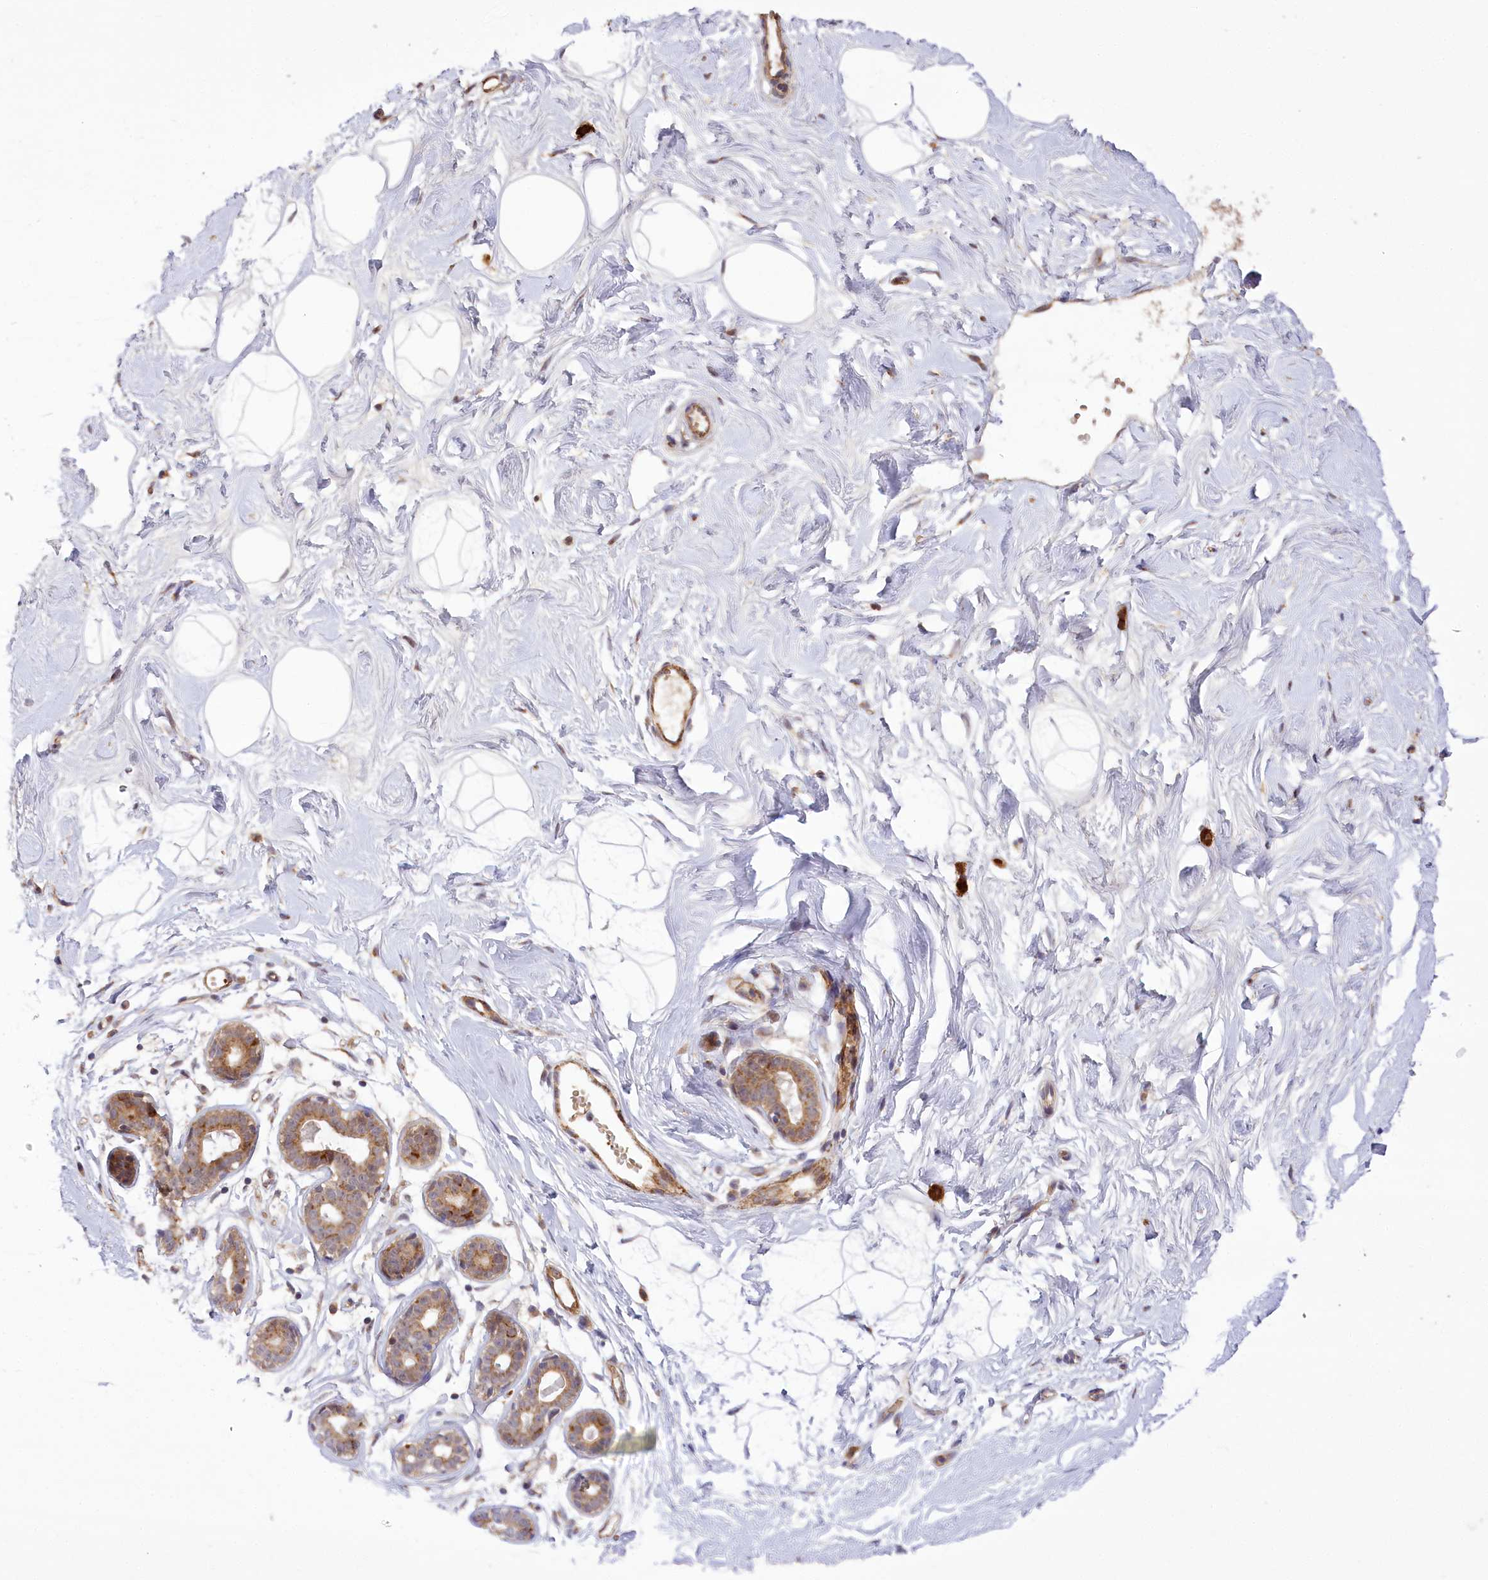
{"staining": {"intensity": "moderate", "quantity": "<25%", "location": "cytoplasmic/membranous"}, "tissue": "breast", "cell_type": "Adipocytes", "image_type": "normal", "snomed": [{"axis": "morphology", "description": "Normal tissue, NOS"}, {"axis": "morphology", "description": "Adenoma, NOS"}, {"axis": "topography", "description": "Breast"}], "caption": "Breast stained for a protein demonstrates moderate cytoplasmic/membranous positivity in adipocytes. Using DAB (brown) and hematoxylin (blue) stains, captured at high magnification using brightfield microscopy.", "gene": "CARD19", "patient": {"sex": "female", "age": 23}}